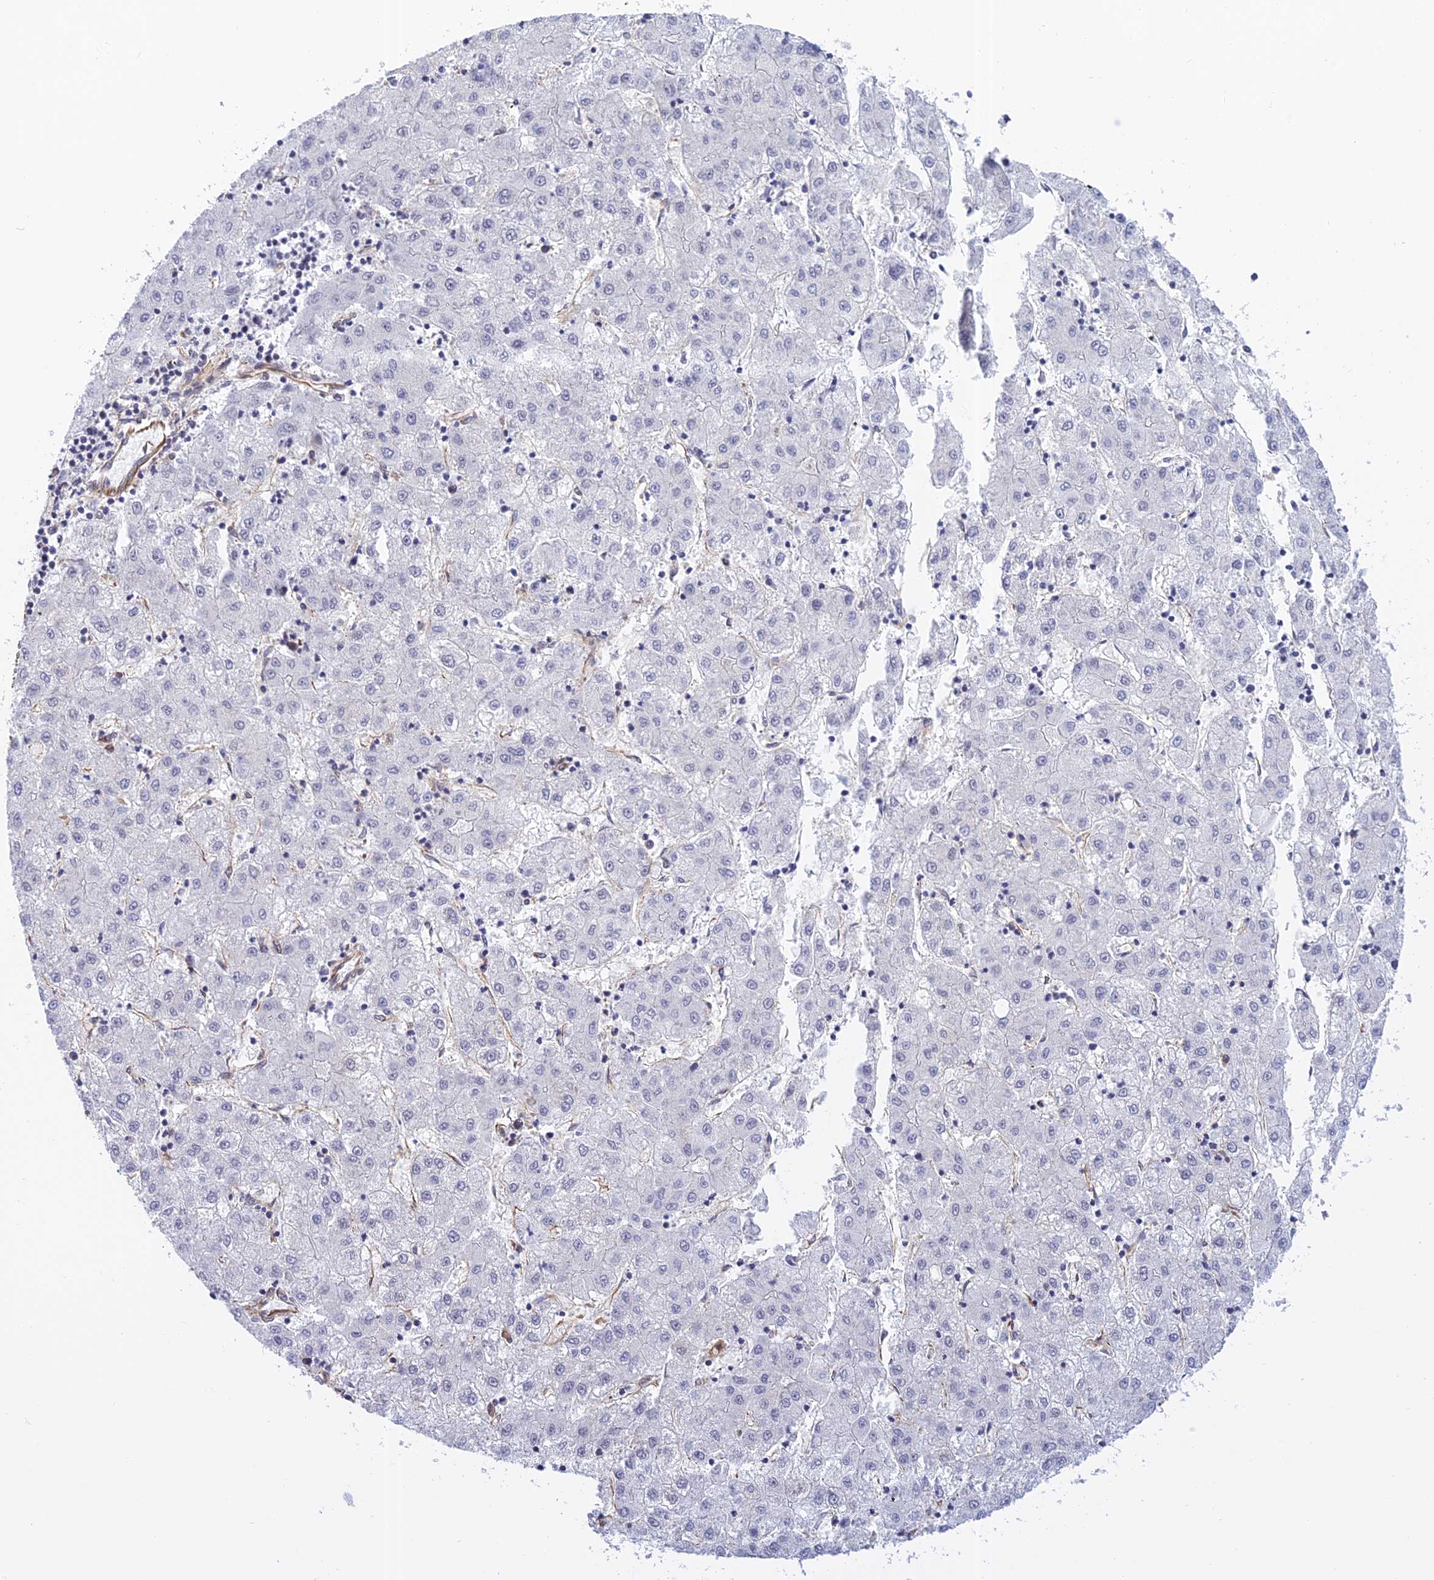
{"staining": {"intensity": "negative", "quantity": "none", "location": "none"}, "tissue": "liver cancer", "cell_type": "Tumor cells", "image_type": "cancer", "snomed": [{"axis": "morphology", "description": "Carcinoma, Hepatocellular, NOS"}, {"axis": "topography", "description": "Liver"}], "caption": "High magnification brightfield microscopy of liver cancer (hepatocellular carcinoma) stained with DAB (3,3'-diaminobenzidine) (brown) and counterstained with hematoxylin (blue): tumor cells show no significant staining.", "gene": "PAGR1", "patient": {"sex": "male", "age": 72}}